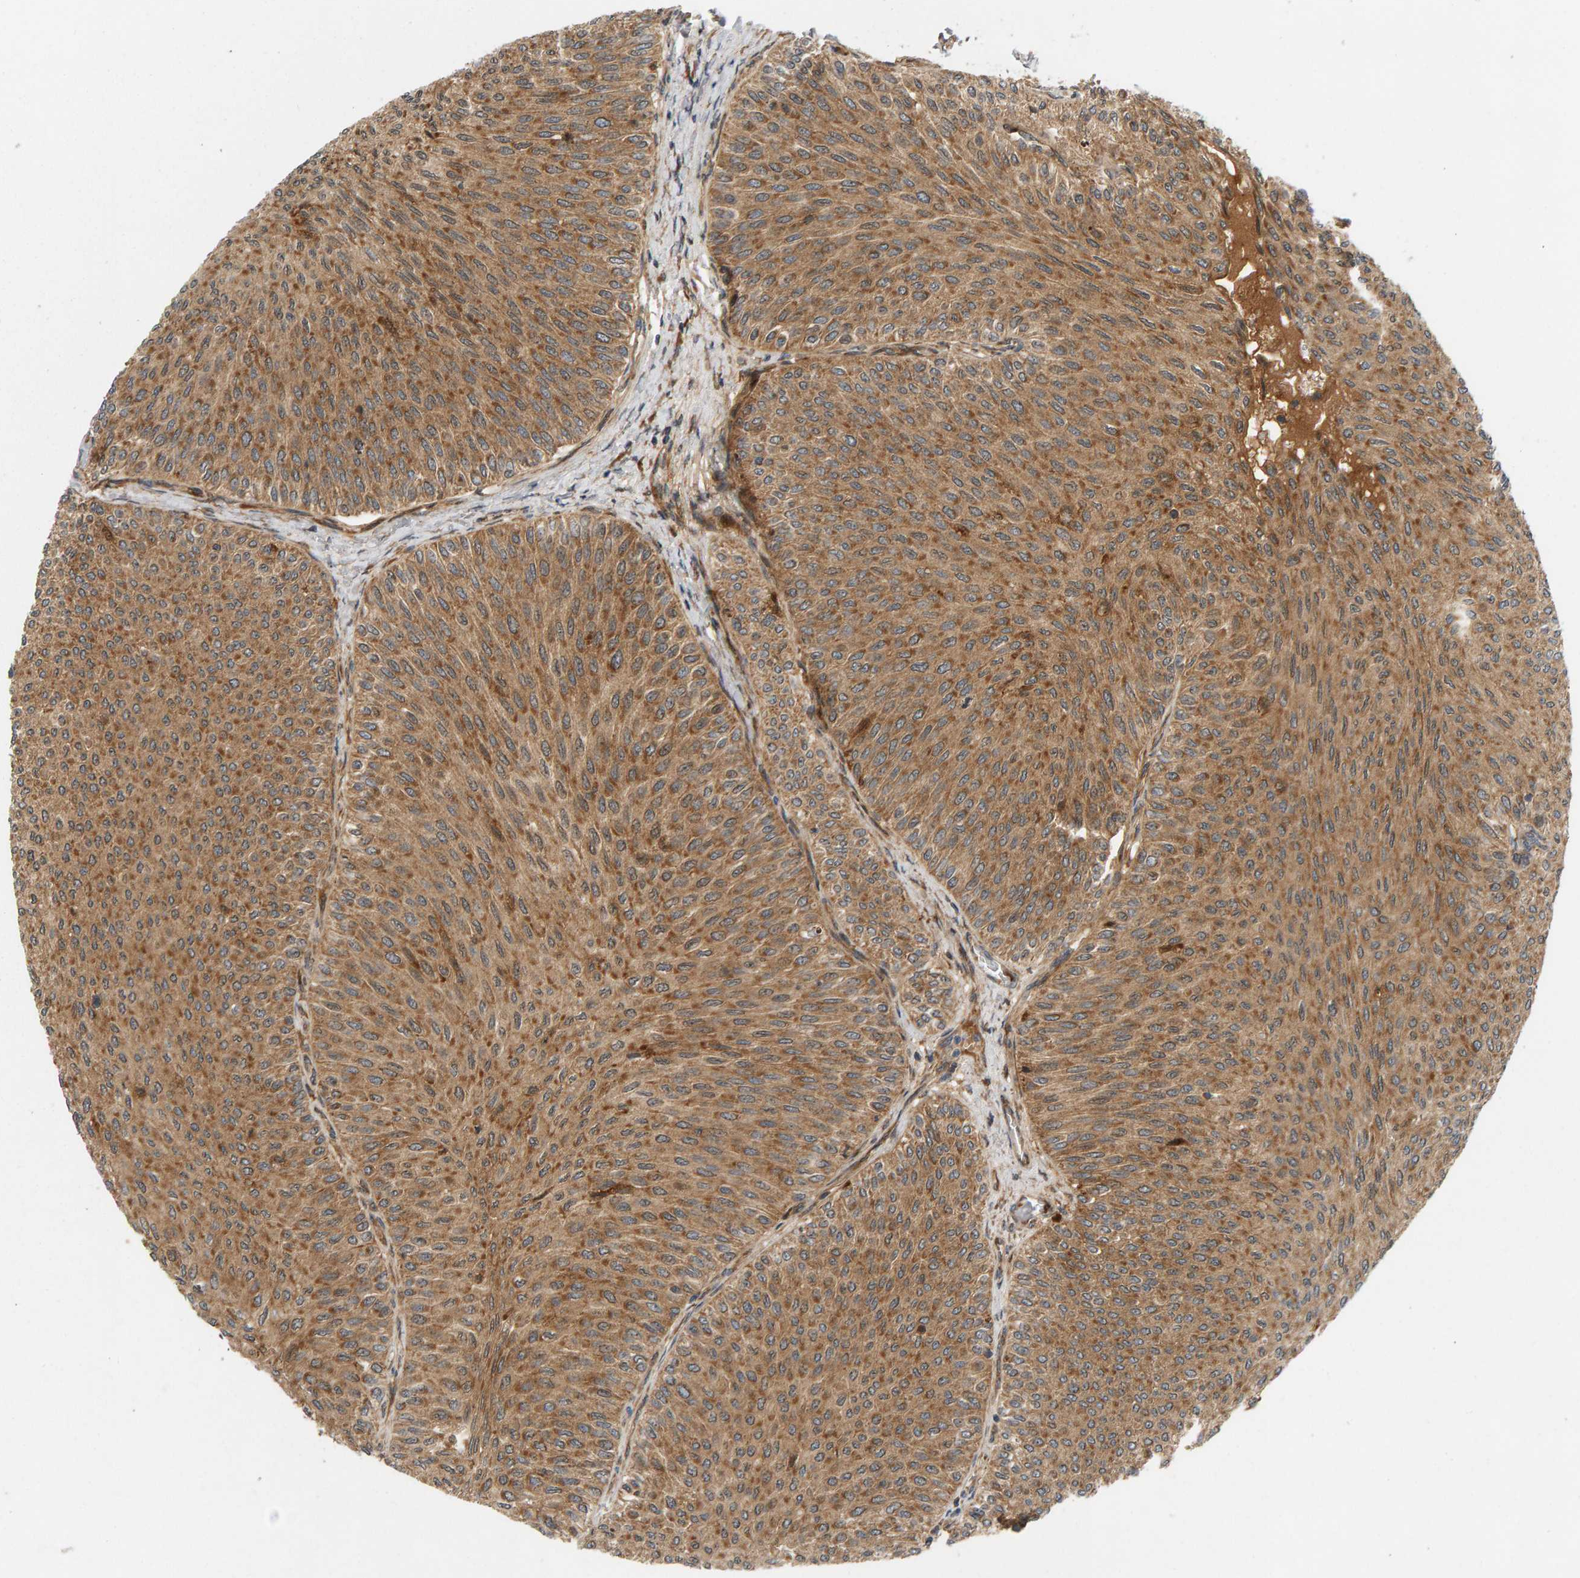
{"staining": {"intensity": "moderate", "quantity": ">75%", "location": "cytoplasmic/membranous"}, "tissue": "urothelial cancer", "cell_type": "Tumor cells", "image_type": "cancer", "snomed": [{"axis": "morphology", "description": "Urothelial carcinoma, Low grade"}, {"axis": "topography", "description": "Urinary bladder"}], "caption": "A high-resolution image shows IHC staining of low-grade urothelial carcinoma, which reveals moderate cytoplasmic/membranous positivity in about >75% of tumor cells. Ihc stains the protein of interest in brown and the nuclei are stained blue.", "gene": "BAHCC1", "patient": {"sex": "male", "age": 78}}